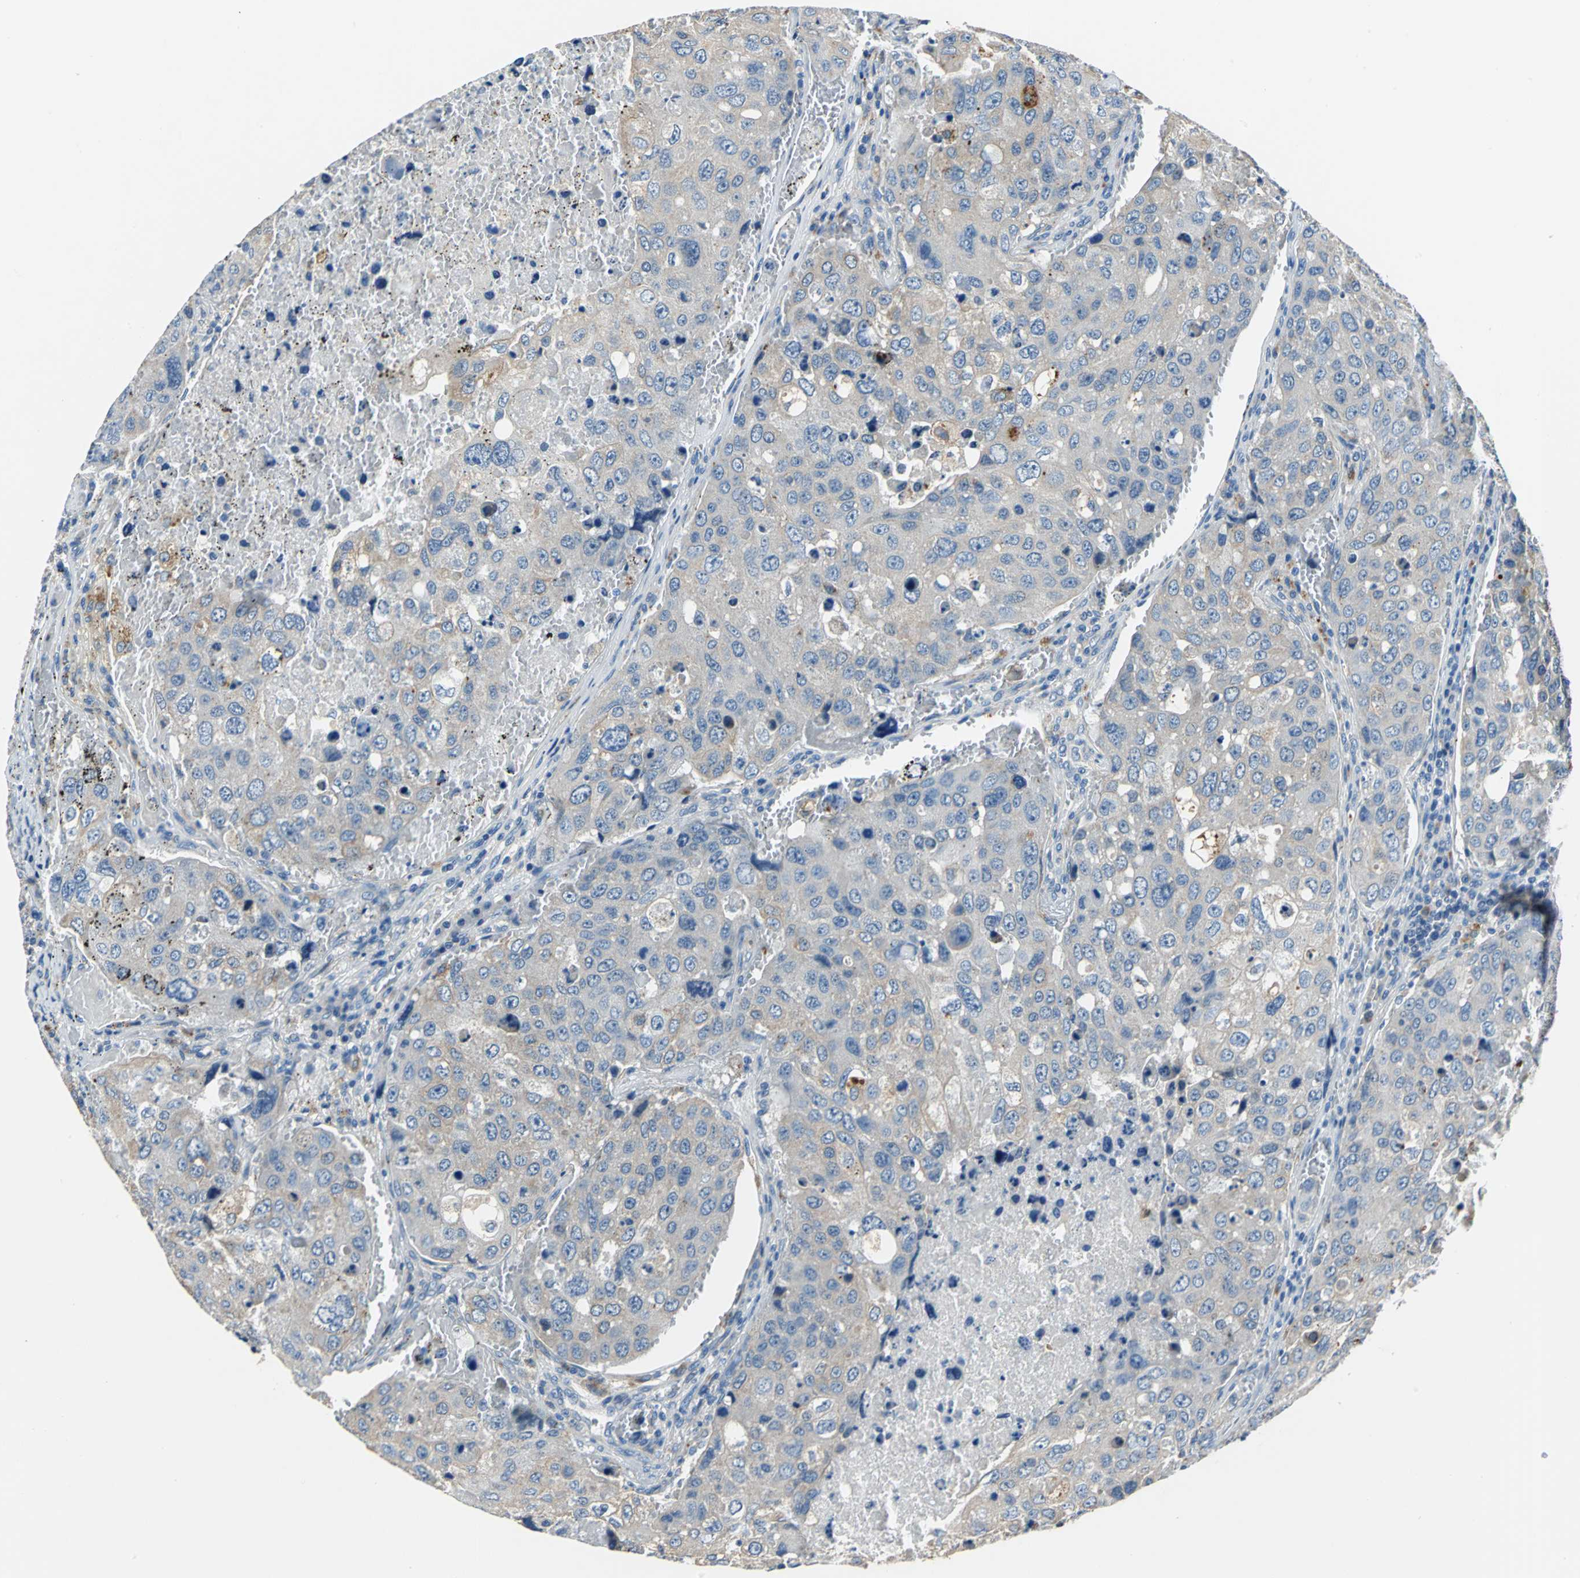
{"staining": {"intensity": "weak", "quantity": ">75%", "location": "cytoplasmic/membranous"}, "tissue": "urothelial cancer", "cell_type": "Tumor cells", "image_type": "cancer", "snomed": [{"axis": "morphology", "description": "Urothelial carcinoma, High grade"}, {"axis": "topography", "description": "Lymph node"}, {"axis": "topography", "description": "Urinary bladder"}], "caption": "The photomicrograph shows immunohistochemical staining of high-grade urothelial carcinoma. There is weak cytoplasmic/membranous positivity is seen in about >75% of tumor cells.", "gene": "RASD2", "patient": {"sex": "male", "age": 51}}